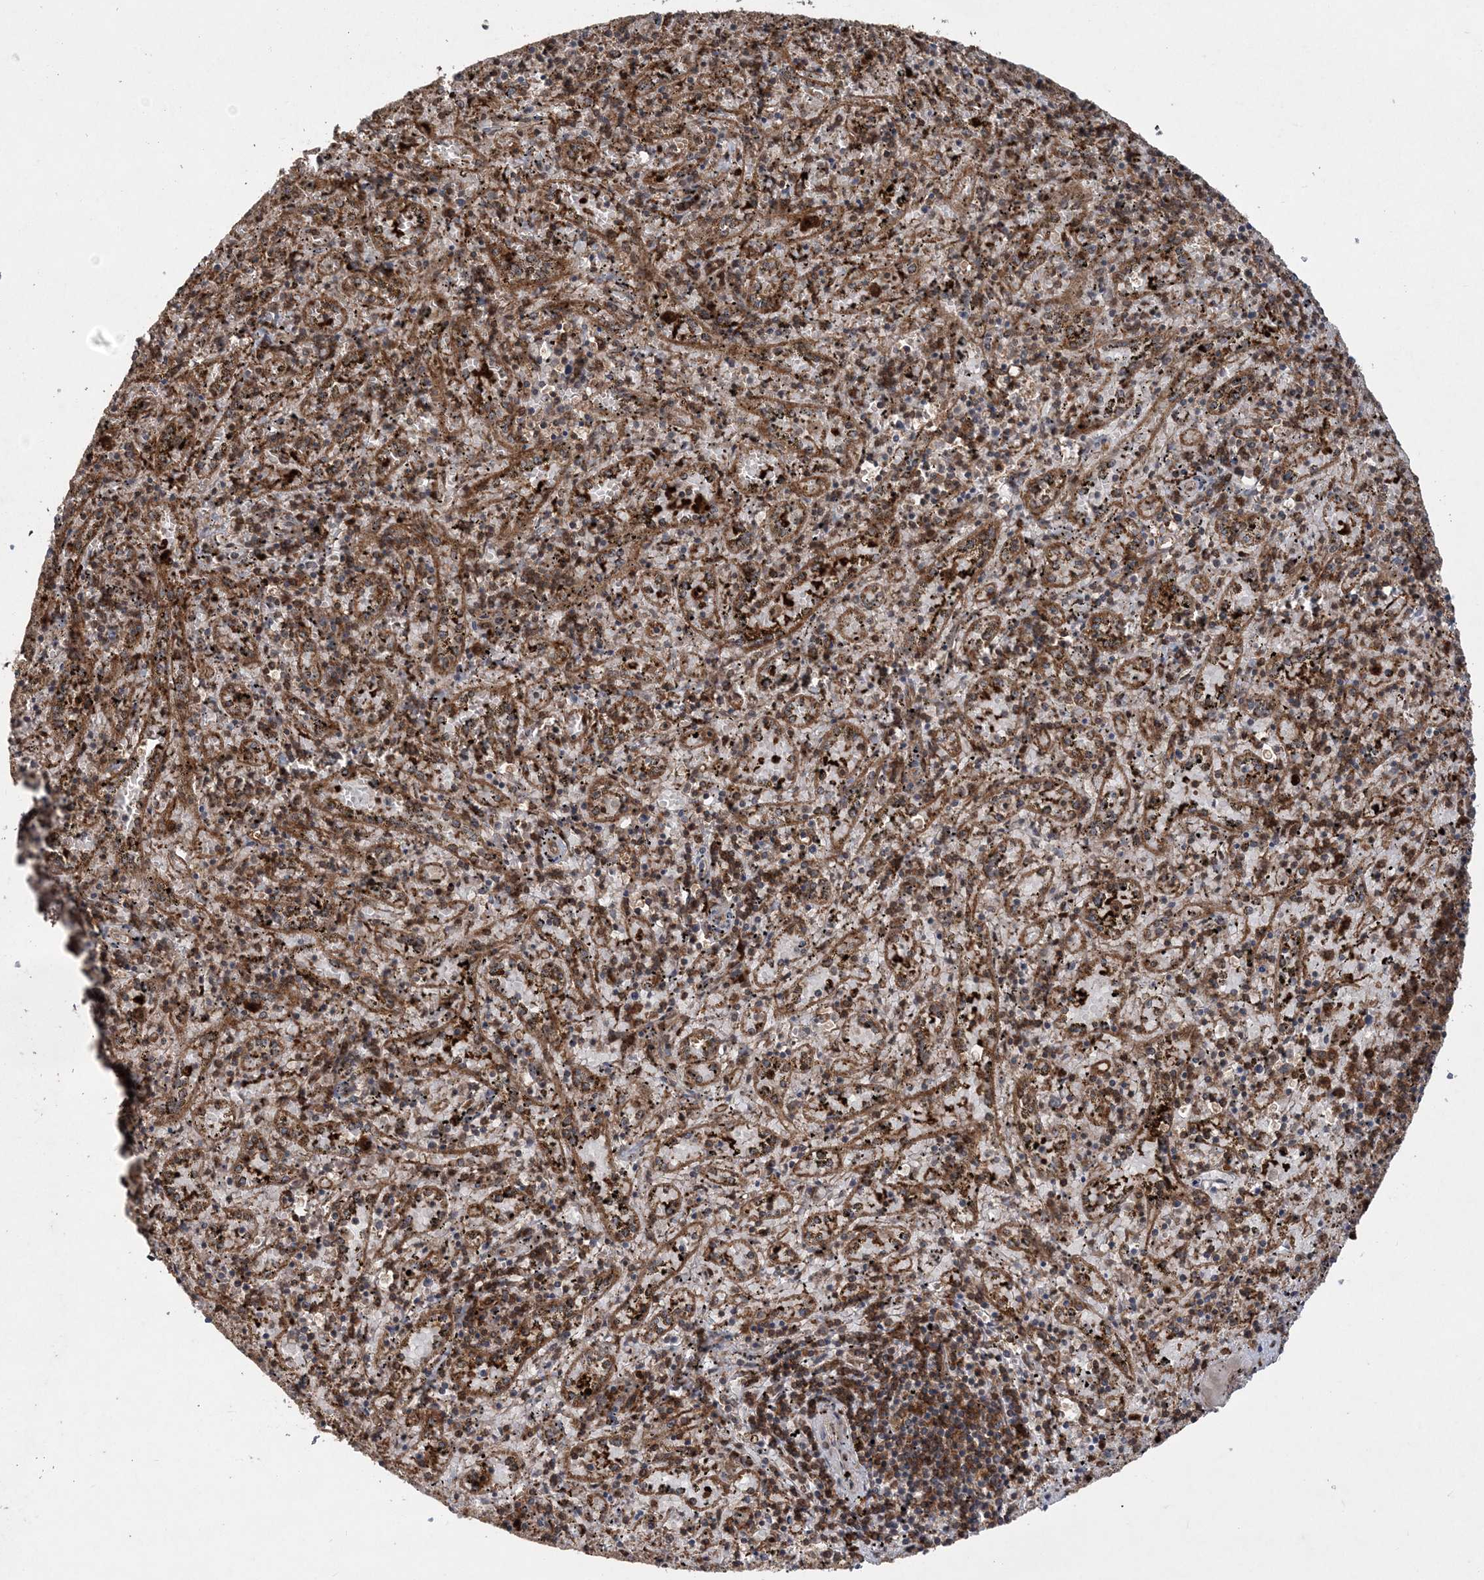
{"staining": {"intensity": "strong", "quantity": "25%-75%", "location": "cytoplasmic/membranous"}, "tissue": "spleen", "cell_type": "Cells in red pulp", "image_type": "normal", "snomed": [{"axis": "morphology", "description": "Normal tissue, NOS"}, {"axis": "topography", "description": "Spleen"}], "caption": "Immunohistochemical staining of unremarkable spleen displays strong cytoplasmic/membranous protein expression in approximately 25%-75% of cells in red pulp.", "gene": "LACC1", "patient": {"sex": "male", "age": 11}}